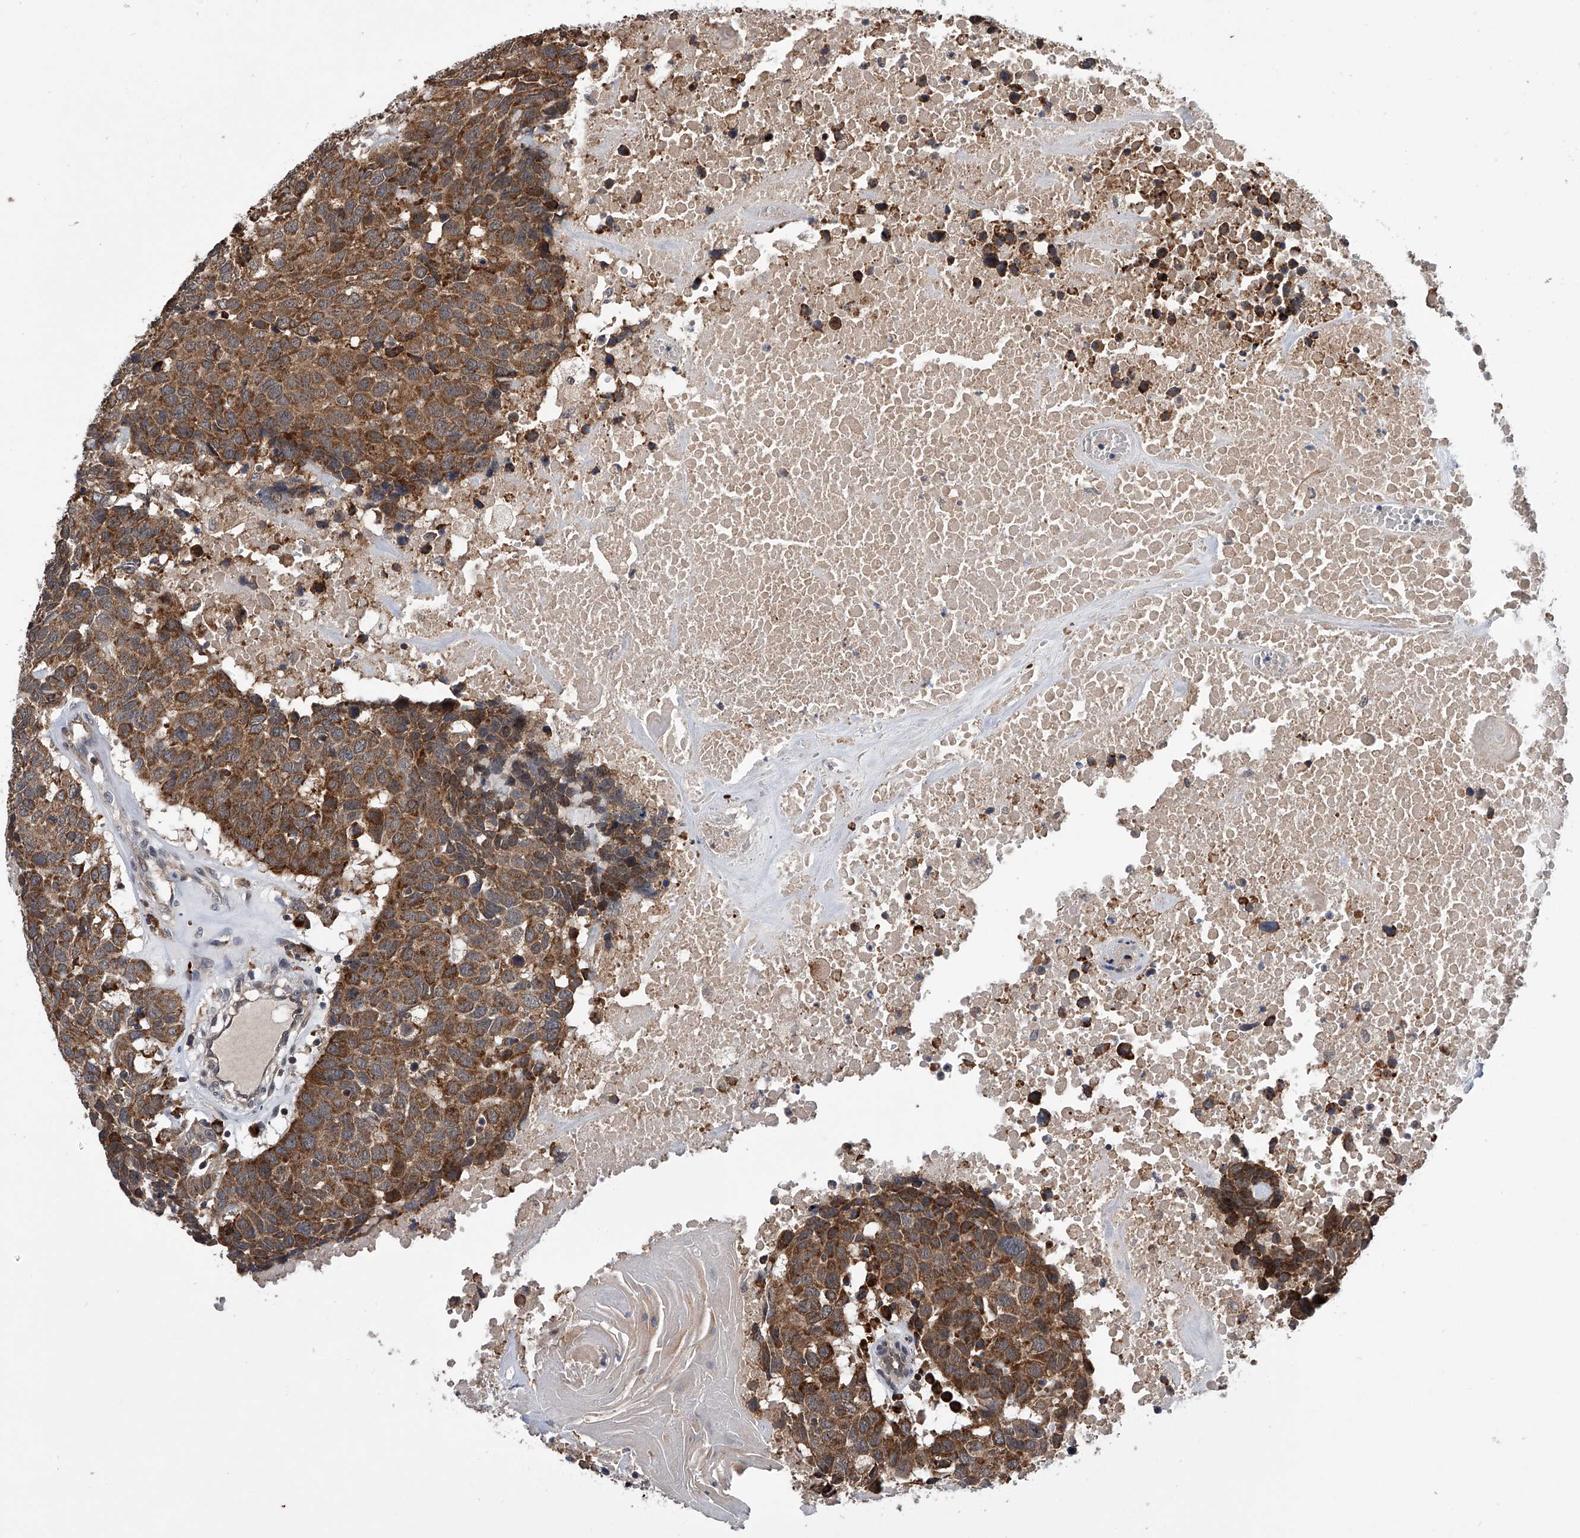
{"staining": {"intensity": "strong", "quantity": ">75%", "location": "cytoplasmic/membranous"}, "tissue": "head and neck cancer", "cell_type": "Tumor cells", "image_type": "cancer", "snomed": [{"axis": "morphology", "description": "Squamous cell carcinoma, NOS"}, {"axis": "topography", "description": "Head-Neck"}], "caption": "Squamous cell carcinoma (head and neck) stained for a protein reveals strong cytoplasmic/membranous positivity in tumor cells.", "gene": "SPOCK1", "patient": {"sex": "male", "age": 66}}